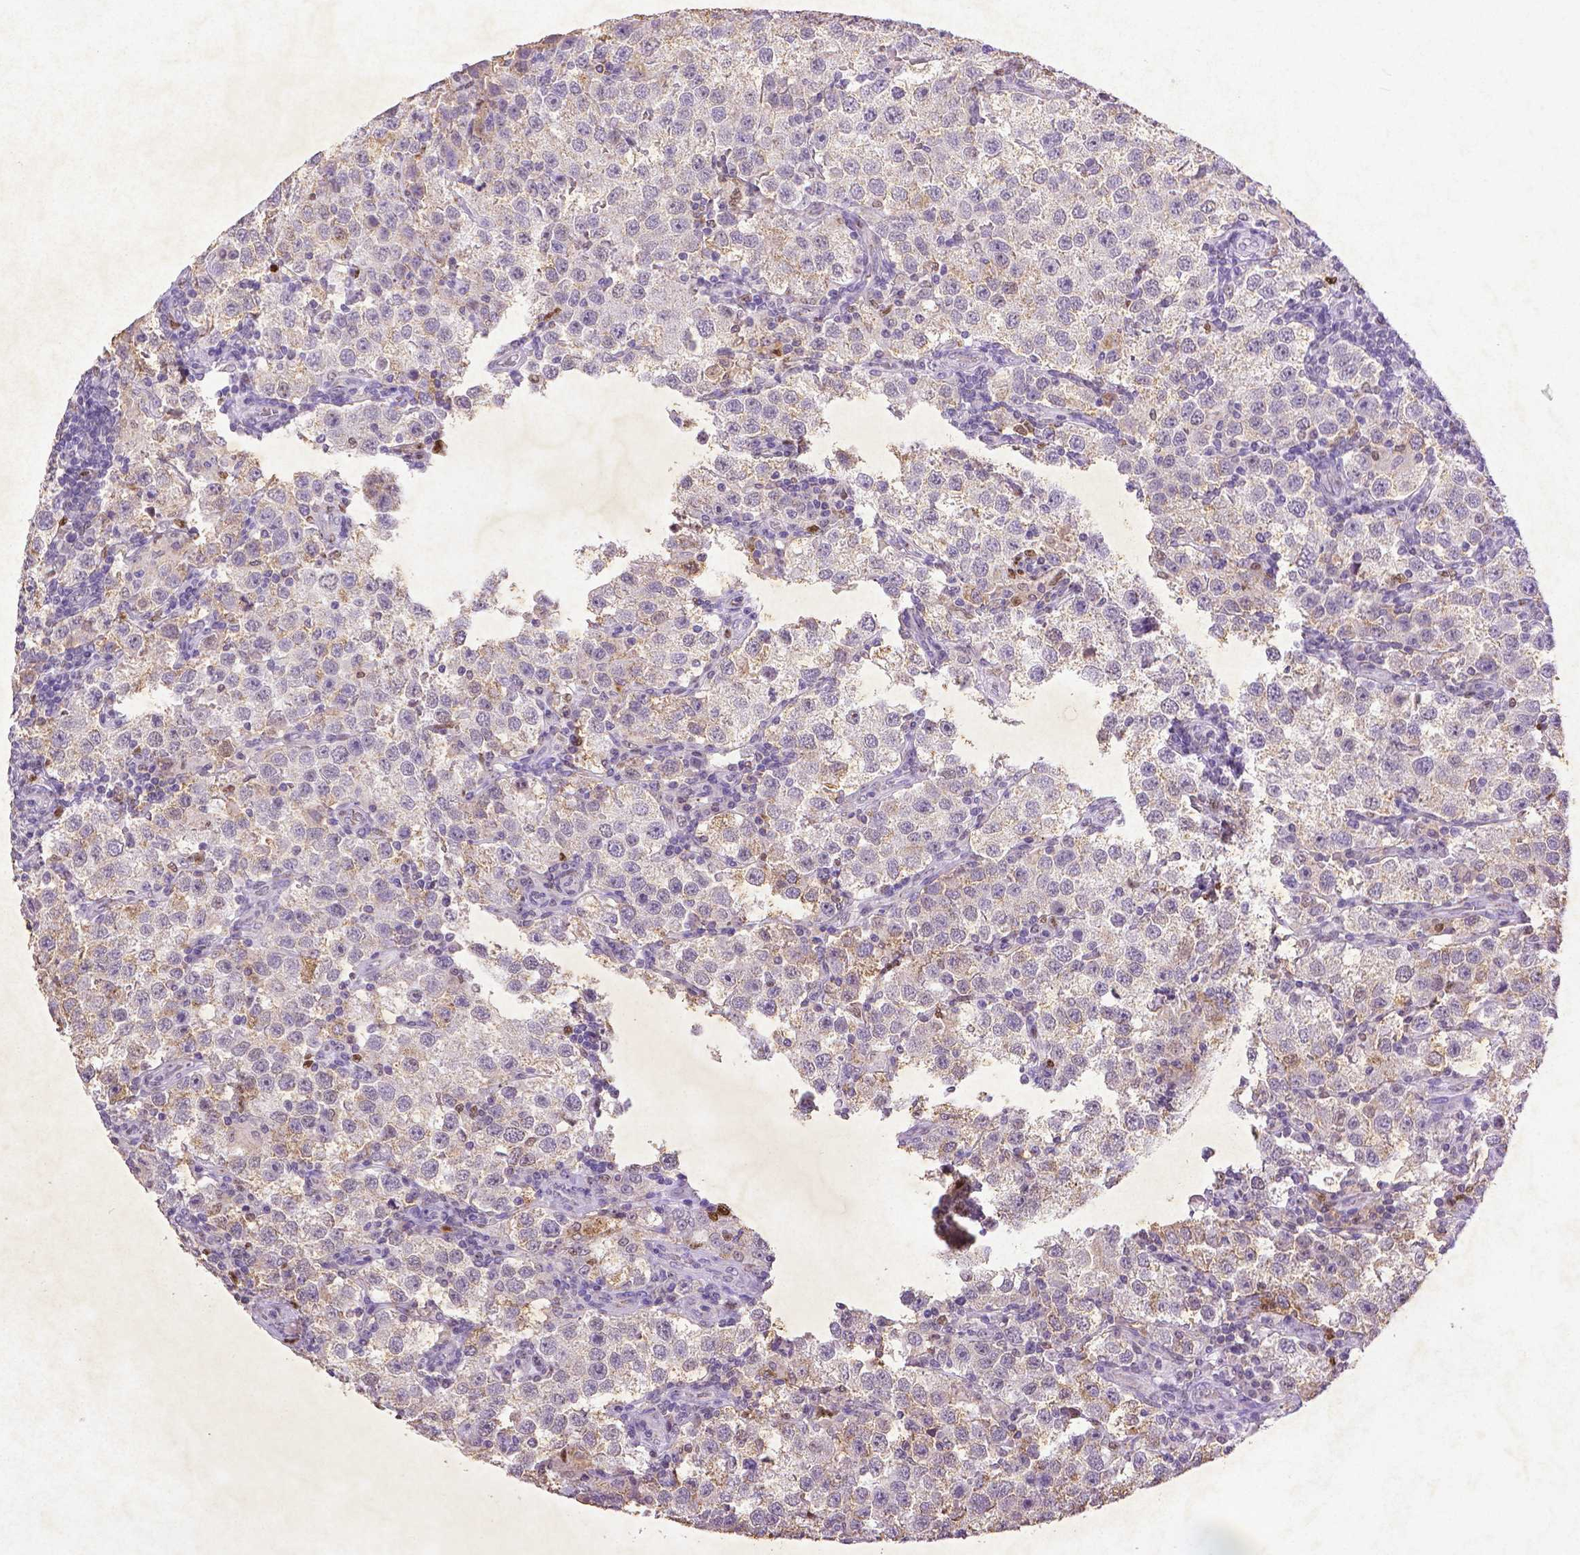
{"staining": {"intensity": "moderate", "quantity": "<25%", "location": "cytoplasmic/membranous"}, "tissue": "testis cancer", "cell_type": "Tumor cells", "image_type": "cancer", "snomed": [{"axis": "morphology", "description": "Seminoma, NOS"}, {"axis": "topography", "description": "Testis"}], "caption": "Human testis seminoma stained for a protein (brown) demonstrates moderate cytoplasmic/membranous positive positivity in approximately <25% of tumor cells.", "gene": "CDKN1A", "patient": {"sex": "male", "age": 37}}